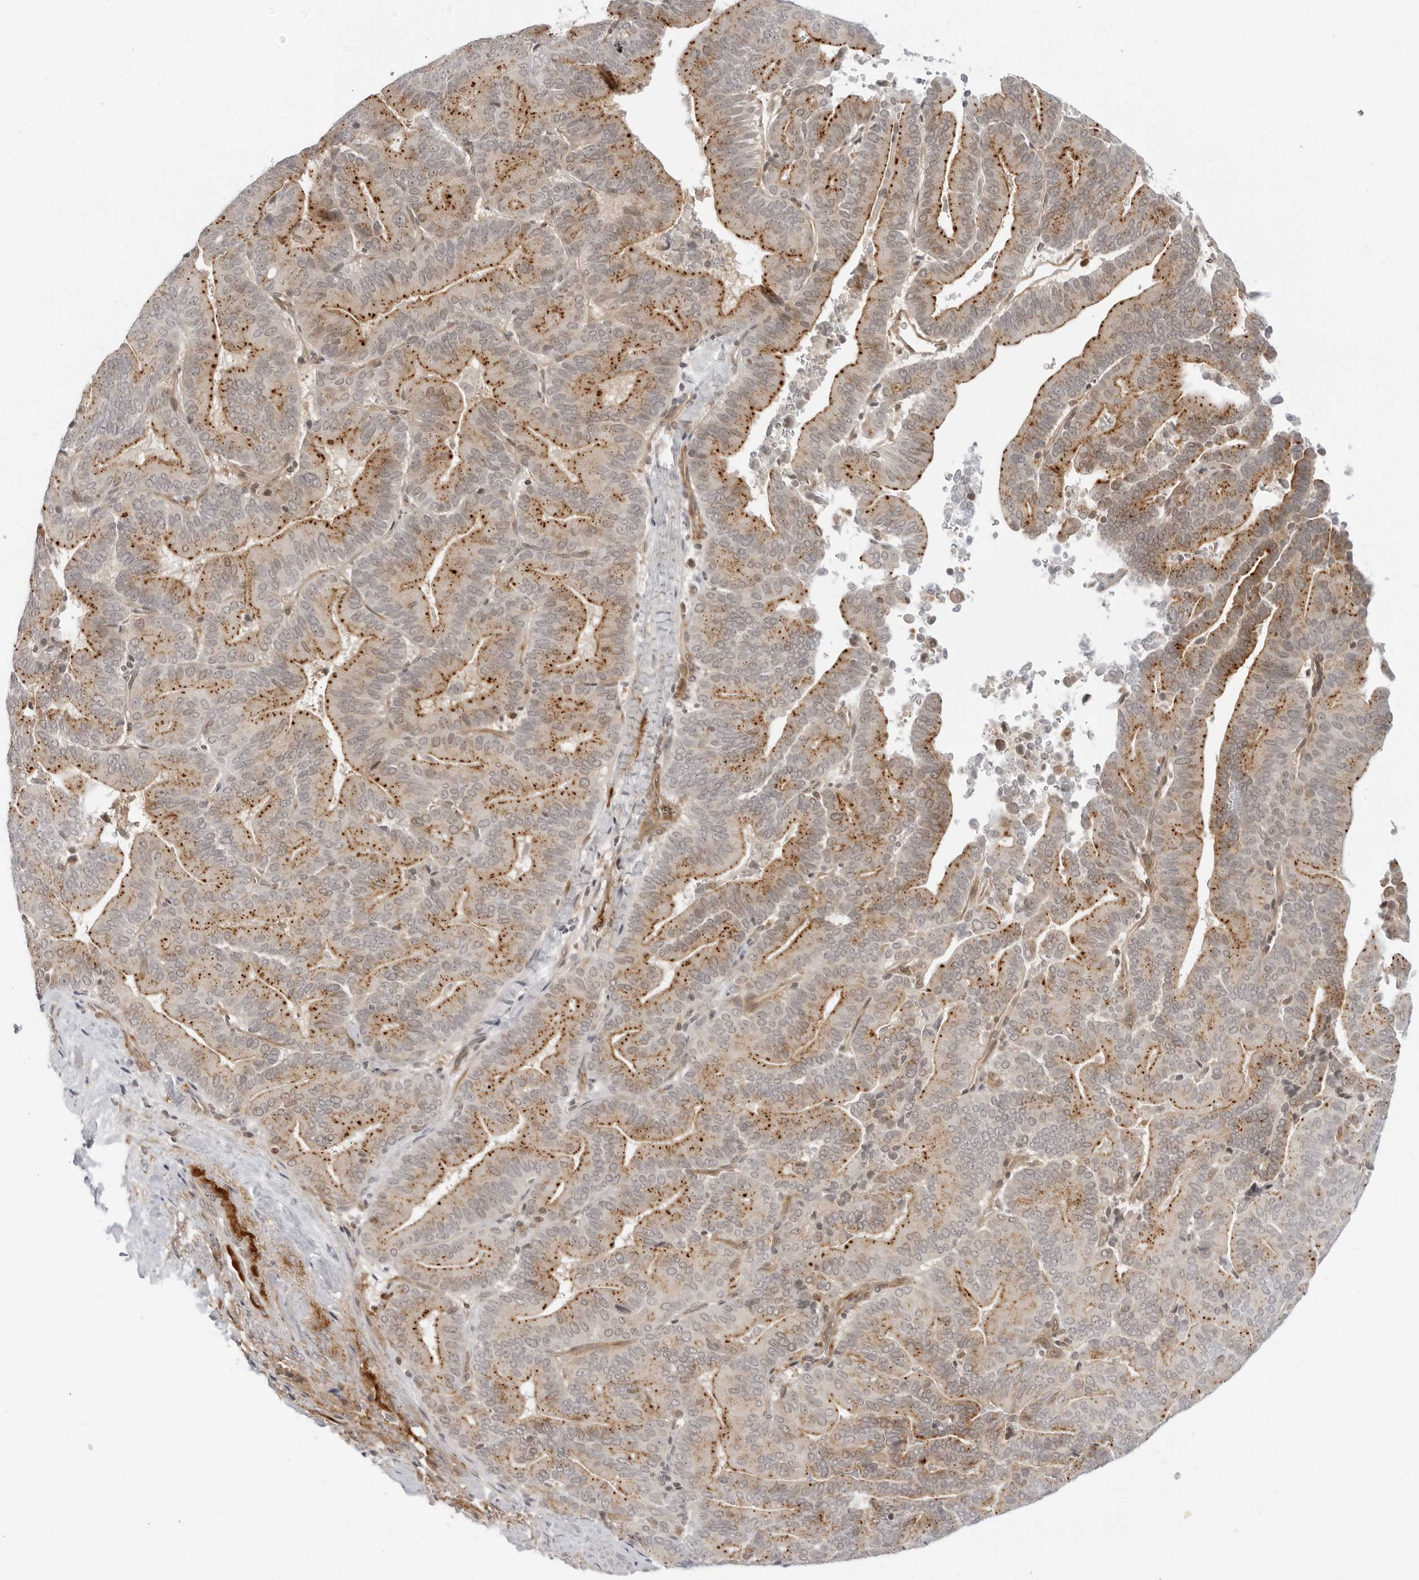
{"staining": {"intensity": "moderate", "quantity": ">75%", "location": "cytoplasmic/membranous"}, "tissue": "liver cancer", "cell_type": "Tumor cells", "image_type": "cancer", "snomed": [{"axis": "morphology", "description": "Cholangiocarcinoma"}, {"axis": "topography", "description": "Liver"}], "caption": "Cholangiocarcinoma (liver) was stained to show a protein in brown. There is medium levels of moderate cytoplasmic/membranous staining in approximately >75% of tumor cells.", "gene": "SUGCT", "patient": {"sex": "female", "age": 75}}